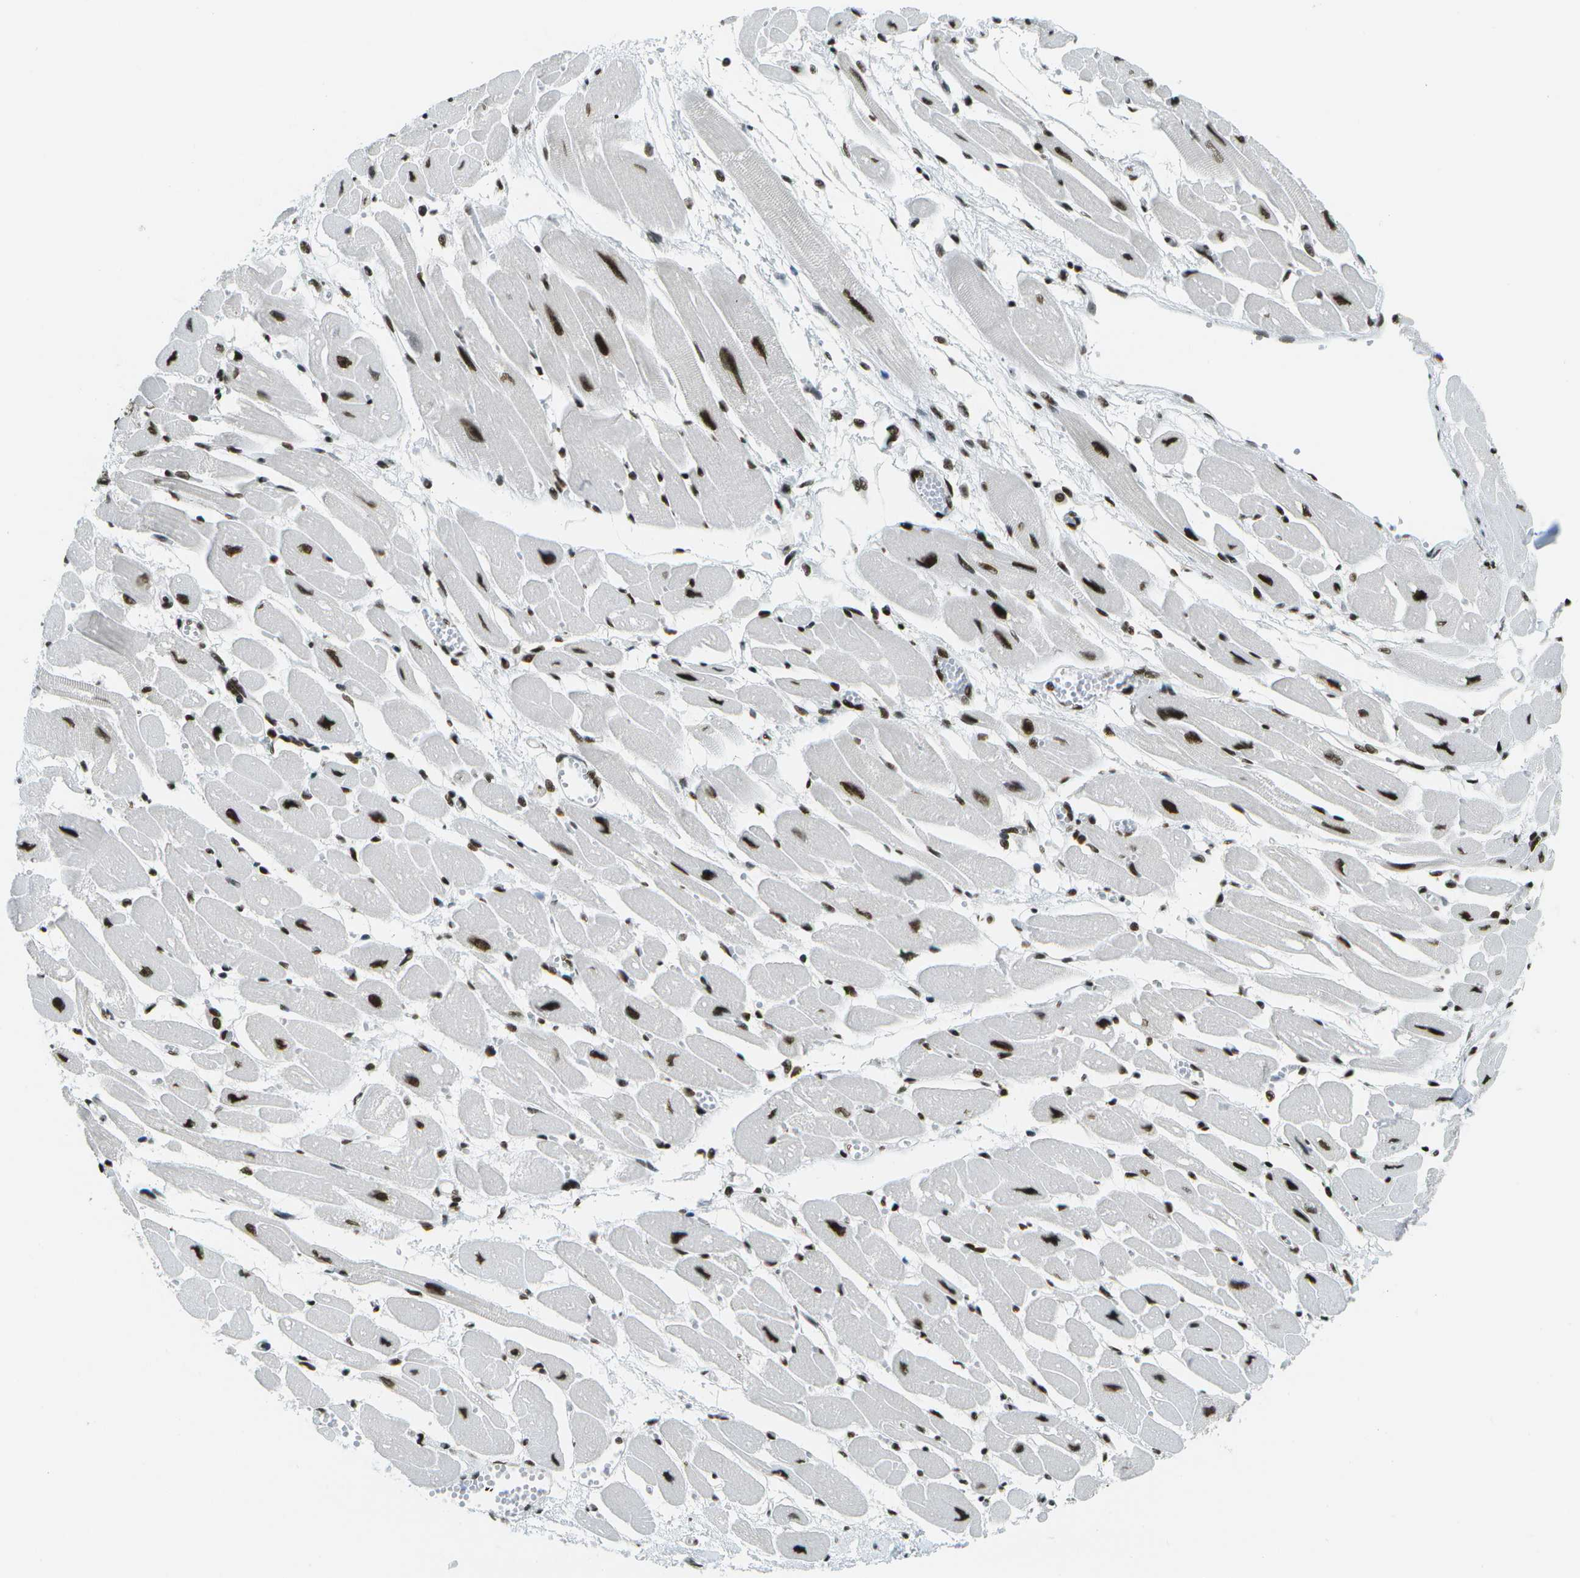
{"staining": {"intensity": "strong", "quantity": ">75%", "location": "cytoplasmic/membranous,nuclear"}, "tissue": "heart muscle", "cell_type": "Cardiomyocytes", "image_type": "normal", "snomed": [{"axis": "morphology", "description": "Normal tissue, NOS"}, {"axis": "topography", "description": "Heart"}], "caption": "Human heart muscle stained with a brown dye displays strong cytoplasmic/membranous,nuclear positive positivity in approximately >75% of cardiomyocytes.", "gene": "GLYR1", "patient": {"sex": "female", "age": 54}}